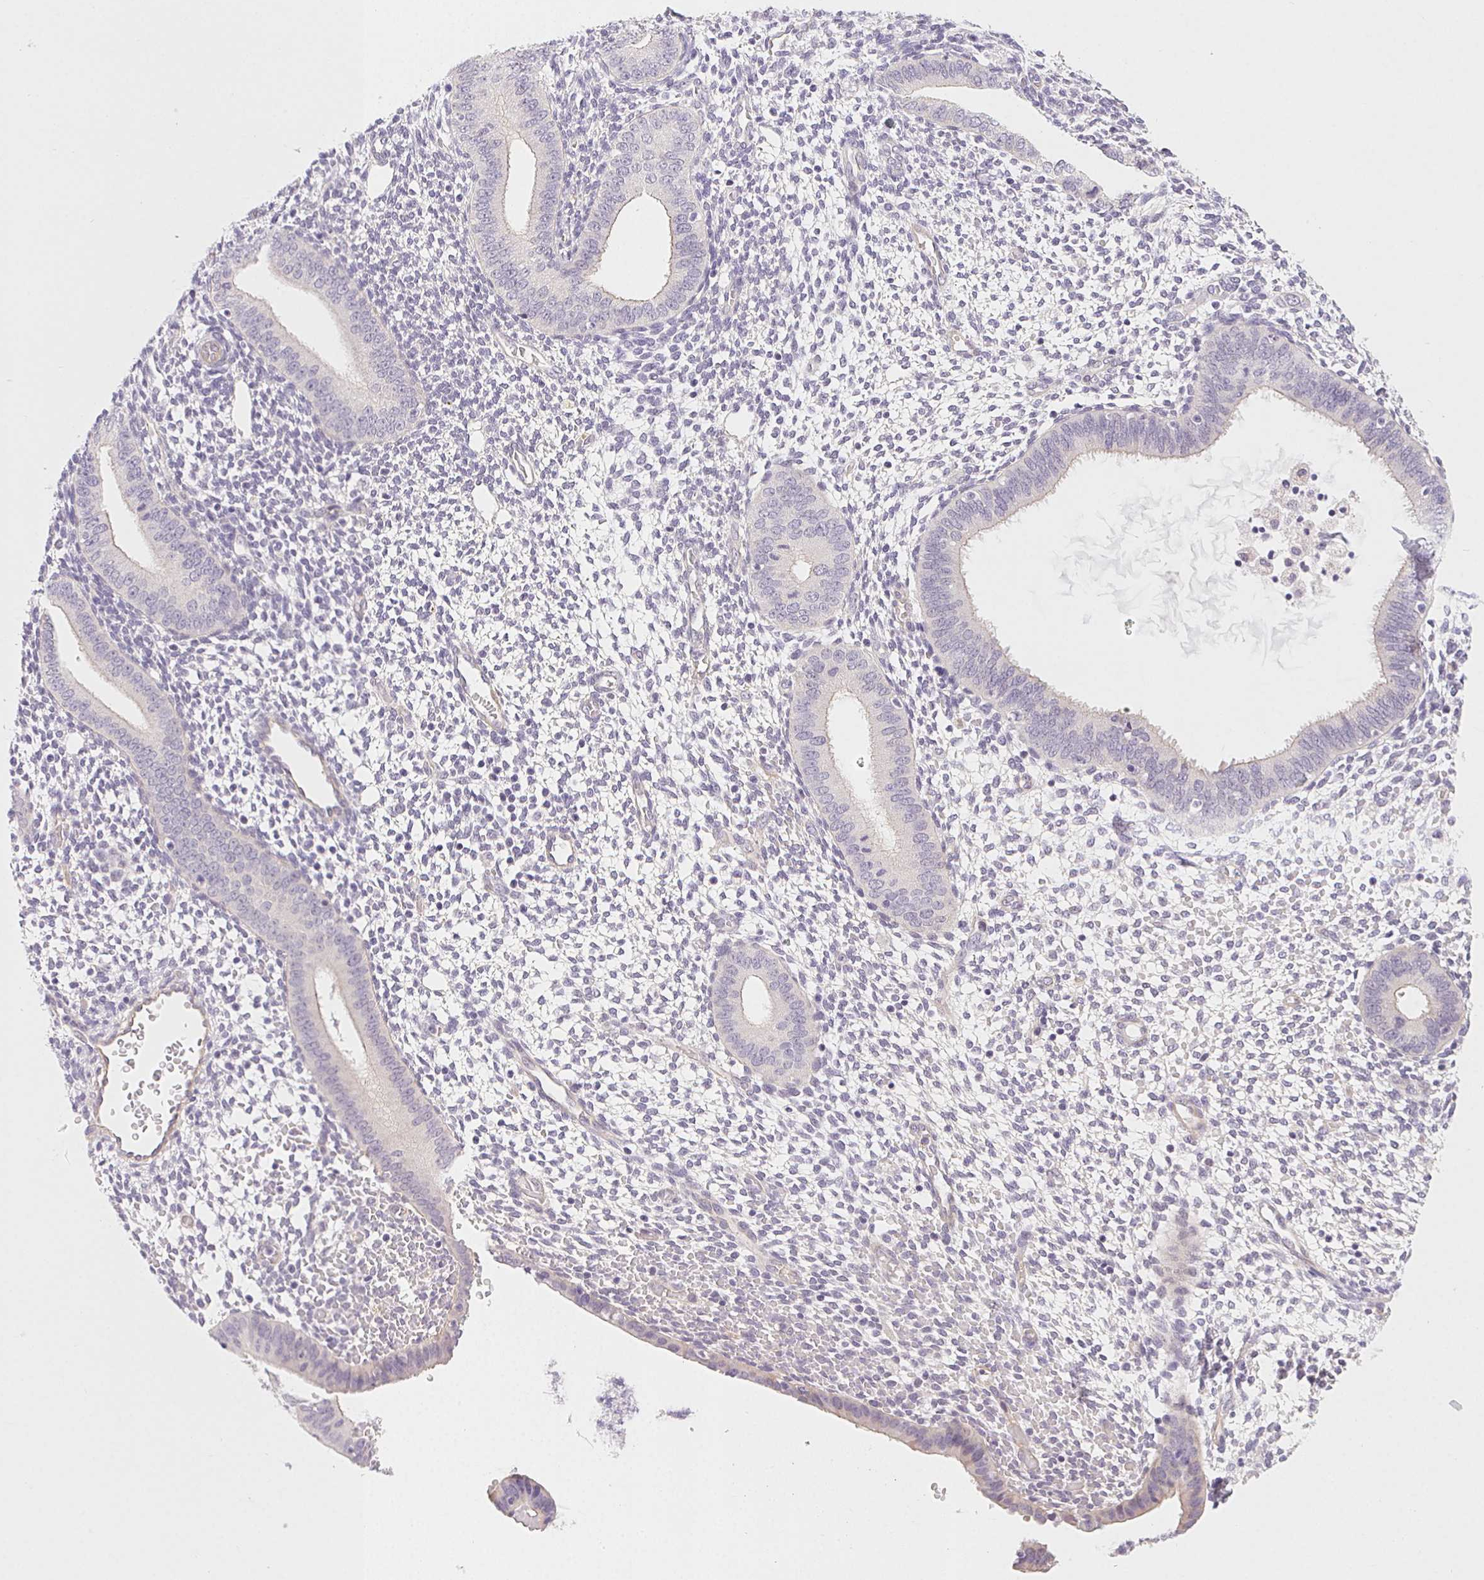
{"staining": {"intensity": "negative", "quantity": "none", "location": "none"}, "tissue": "endometrium", "cell_type": "Cells in endometrial stroma", "image_type": "normal", "snomed": [{"axis": "morphology", "description": "Normal tissue, NOS"}, {"axis": "topography", "description": "Endometrium"}], "caption": "DAB immunohistochemical staining of normal endometrium reveals no significant staining in cells in endometrial stroma.", "gene": "CSN1S1", "patient": {"sex": "female", "age": 40}}